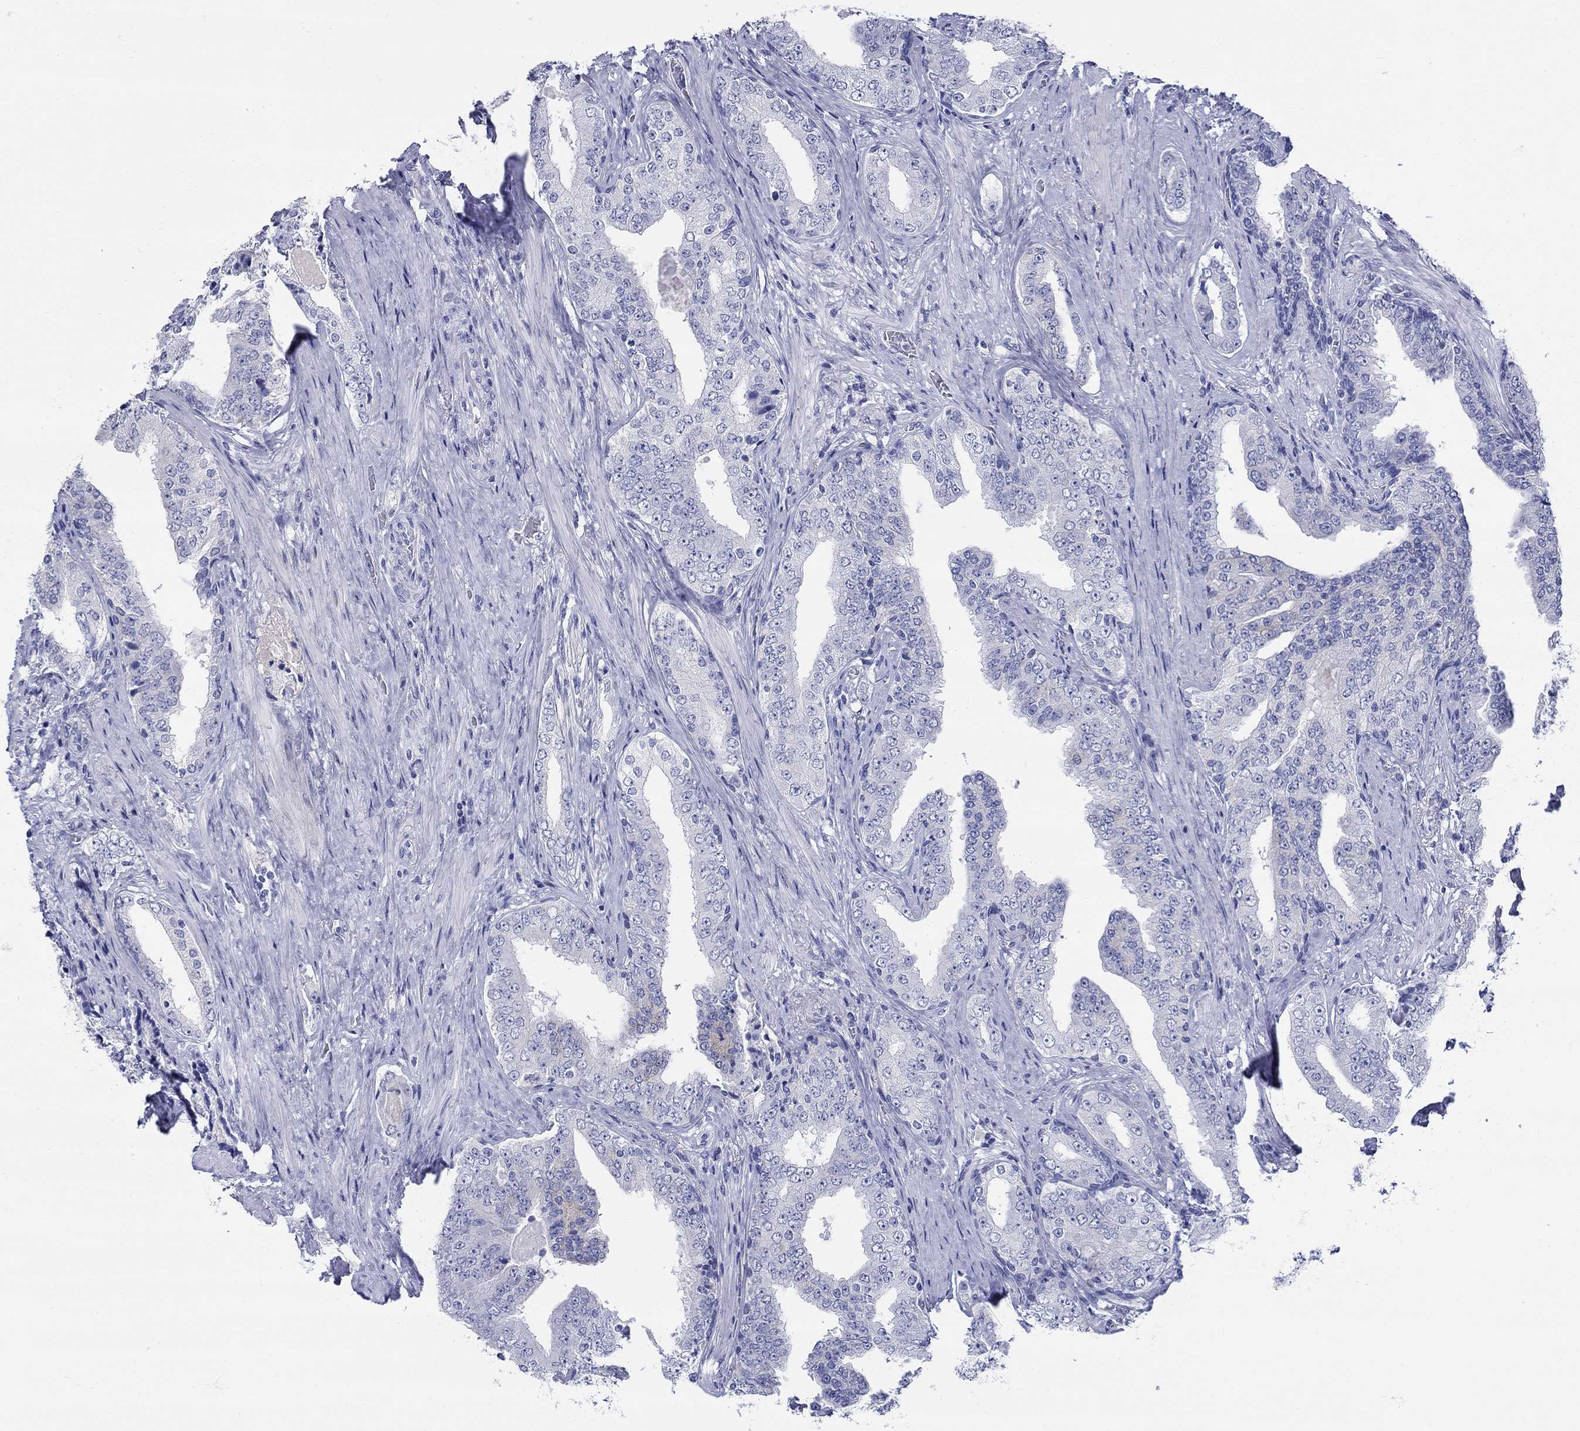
{"staining": {"intensity": "negative", "quantity": "none", "location": "none"}, "tissue": "prostate cancer", "cell_type": "Tumor cells", "image_type": "cancer", "snomed": [{"axis": "morphology", "description": "Adenocarcinoma, Low grade"}, {"axis": "topography", "description": "Prostate and seminal vesicle, NOS"}], "caption": "Tumor cells show no significant staining in adenocarcinoma (low-grade) (prostate).", "gene": "CRYGS", "patient": {"sex": "male", "age": 61}}